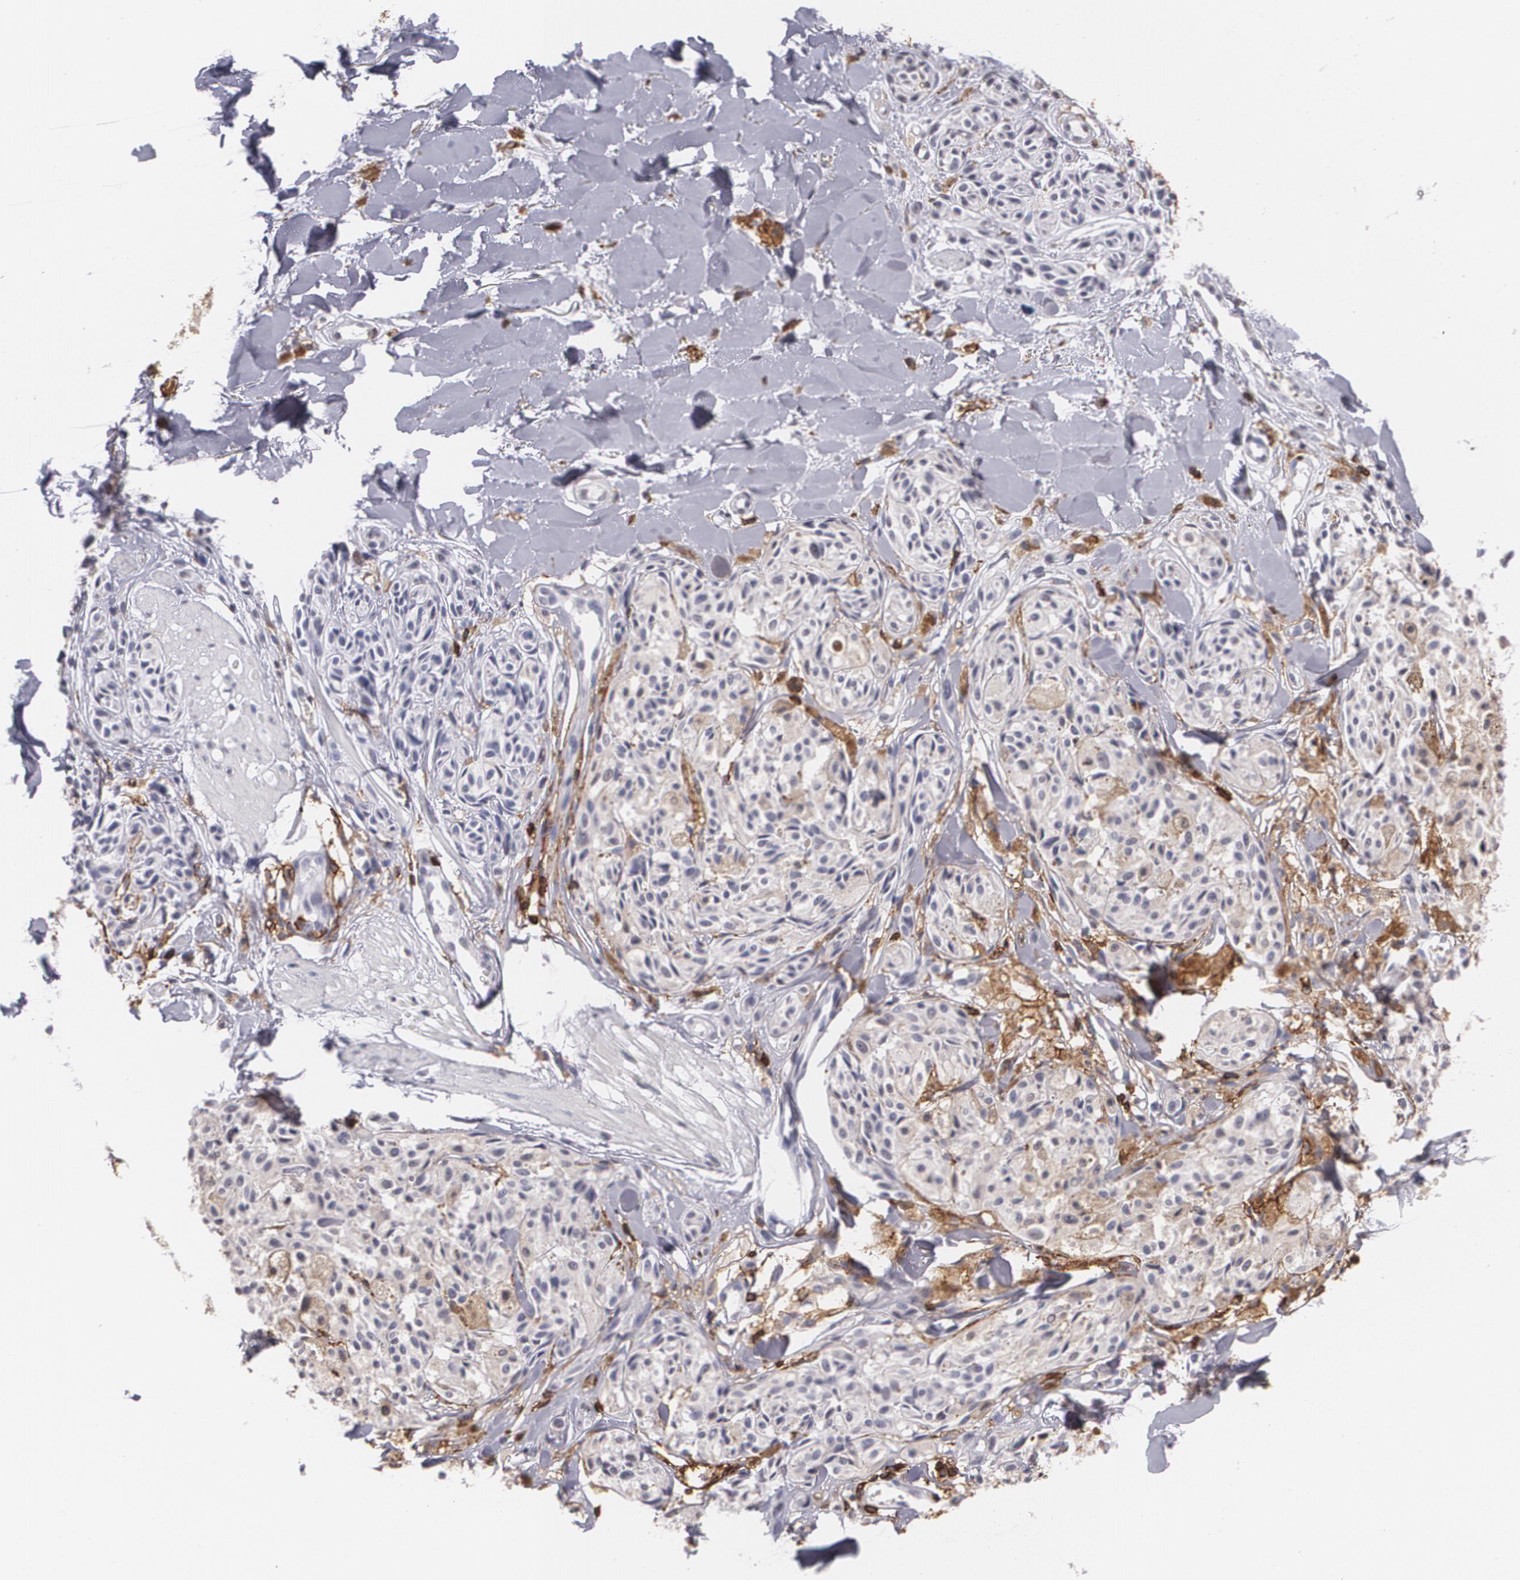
{"staining": {"intensity": "negative", "quantity": "none", "location": "none"}, "tissue": "melanoma", "cell_type": "Tumor cells", "image_type": "cancer", "snomed": [{"axis": "morphology", "description": "Malignant melanoma, Metastatic site"}, {"axis": "topography", "description": "Skin"}], "caption": "Human melanoma stained for a protein using IHC displays no positivity in tumor cells.", "gene": "PTPRC", "patient": {"sex": "female", "age": 66}}